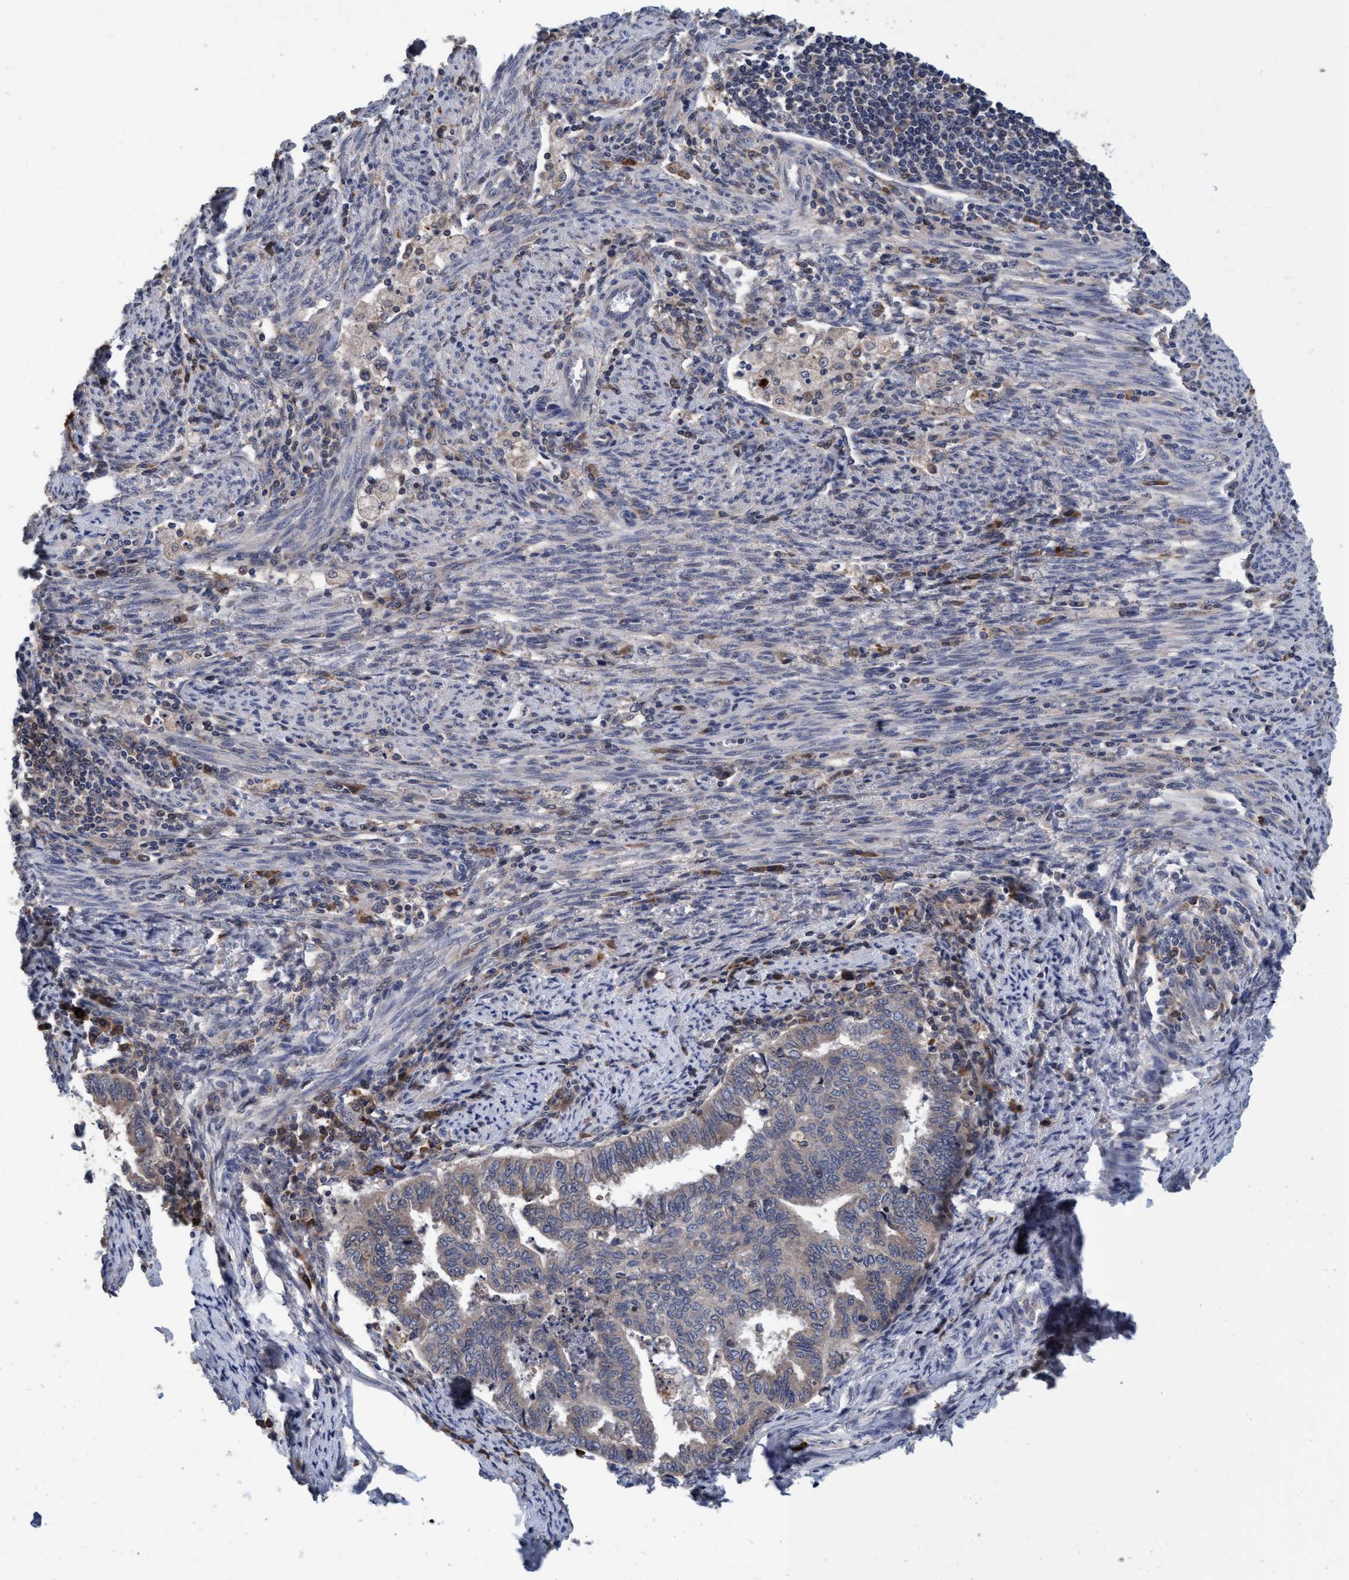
{"staining": {"intensity": "weak", "quantity": "<25%", "location": "cytoplasmic/membranous"}, "tissue": "endometrial cancer", "cell_type": "Tumor cells", "image_type": "cancer", "snomed": [{"axis": "morphology", "description": "Polyp, NOS"}, {"axis": "morphology", "description": "Adenocarcinoma, NOS"}, {"axis": "morphology", "description": "Adenoma, NOS"}, {"axis": "topography", "description": "Endometrium"}], "caption": "Tumor cells are negative for protein expression in human endometrial cancer (adenoma).", "gene": "CALCOCO2", "patient": {"sex": "female", "age": 79}}